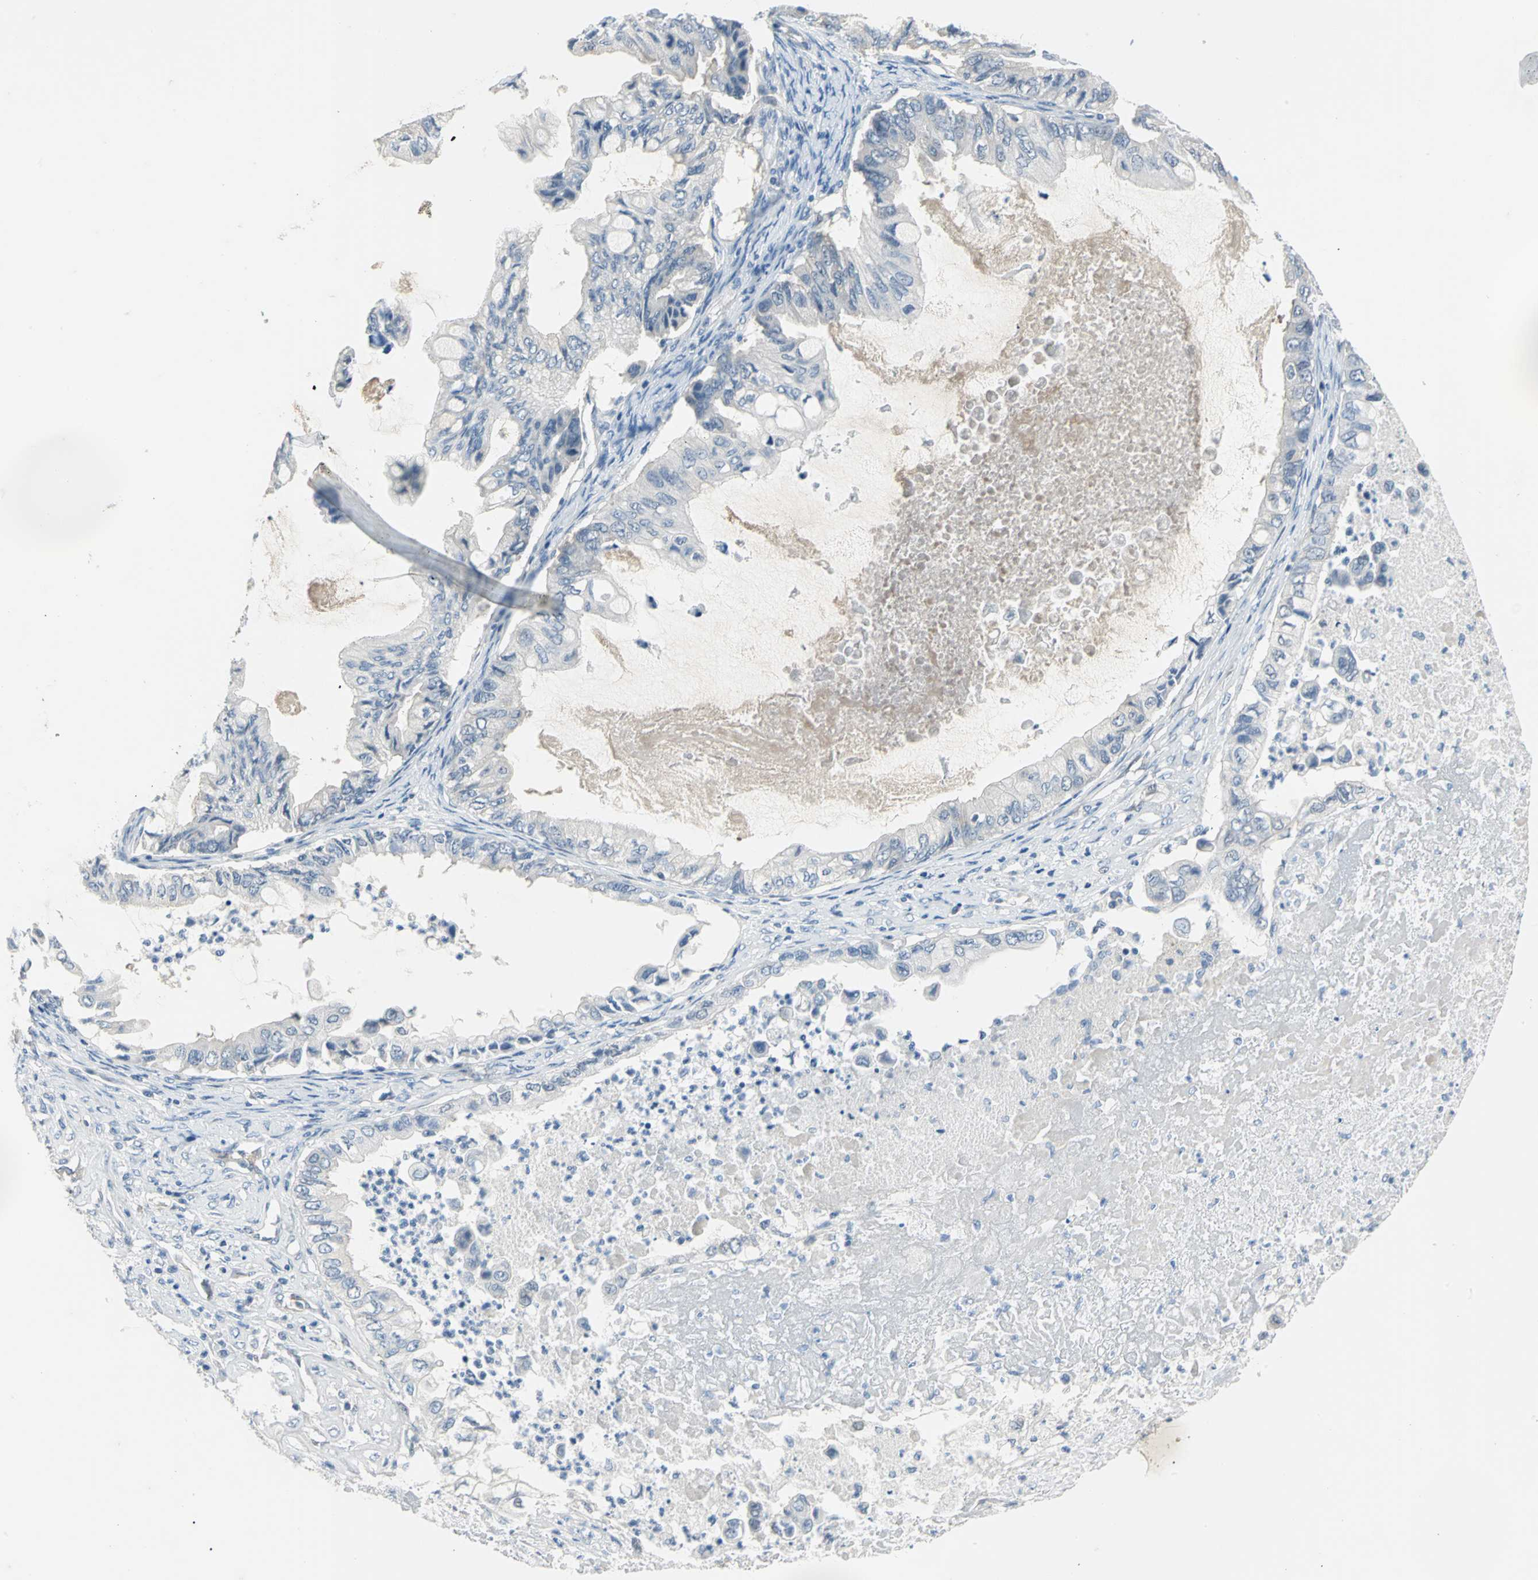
{"staining": {"intensity": "negative", "quantity": "none", "location": "none"}, "tissue": "ovarian cancer", "cell_type": "Tumor cells", "image_type": "cancer", "snomed": [{"axis": "morphology", "description": "Cystadenocarcinoma, mucinous, NOS"}, {"axis": "topography", "description": "Ovary"}], "caption": "The photomicrograph shows no significant positivity in tumor cells of ovarian mucinous cystadenocarcinoma.", "gene": "ZNF415", "patient": {"sex": "female", "age": 80}}